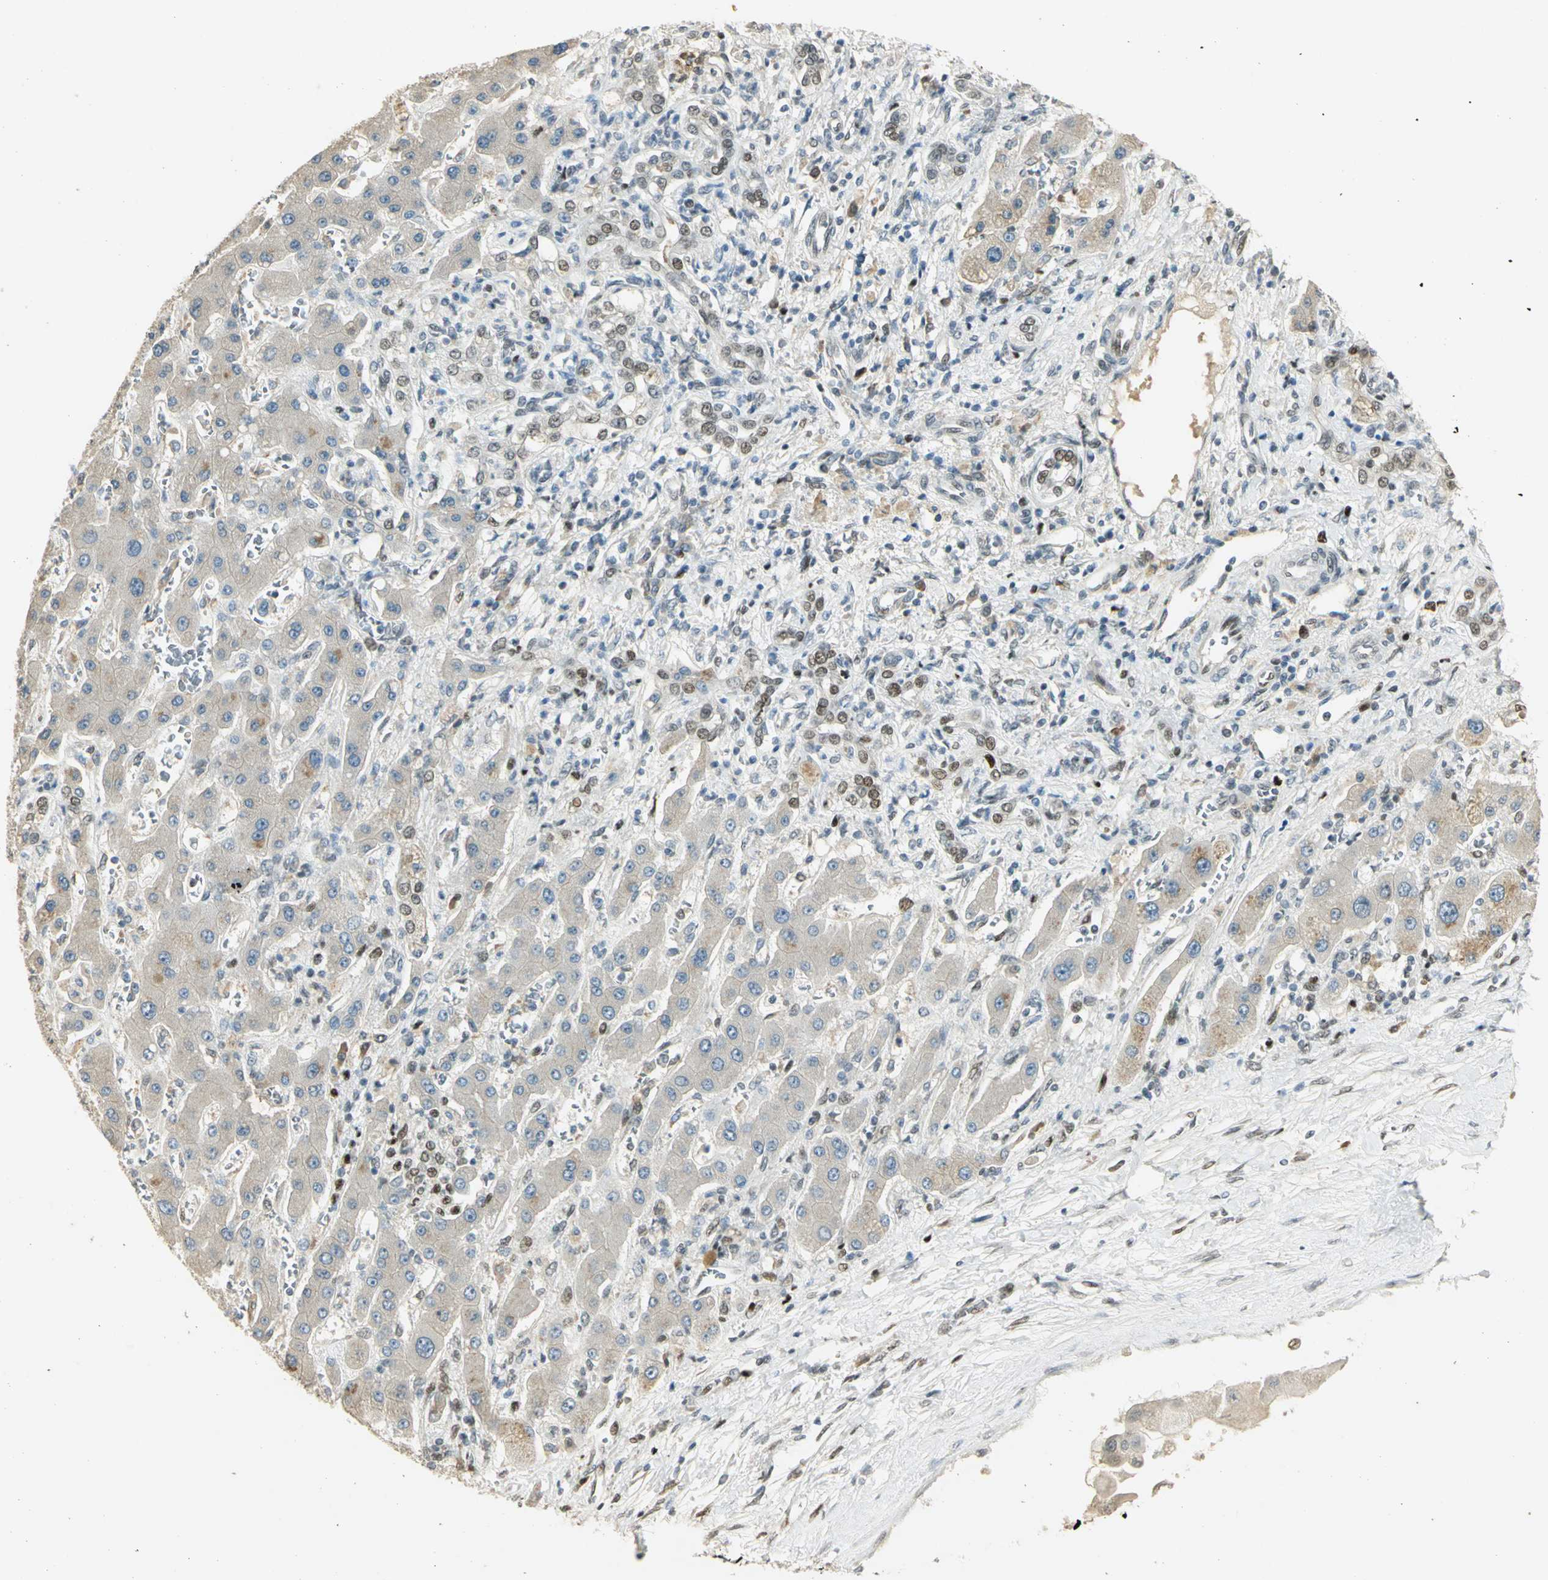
{"staining": {"intensity": "moderate", "quantity": ">75%", "location": "nuclear"}, "tissue": "liver cancer", "cell_type": "Tumor cells", "image_type": "cancer", "snomed": [{"axis": "morphology", "description": "Cholangiocarcinoma"}, {"axis": "topography", "description": "Liver"}], "caption": "Liver cancer stained for a protein reveals moderate nuclear positivity in tumor cells.", "gene": "AK6", "patient": {"sex": "male", "age": 50}}